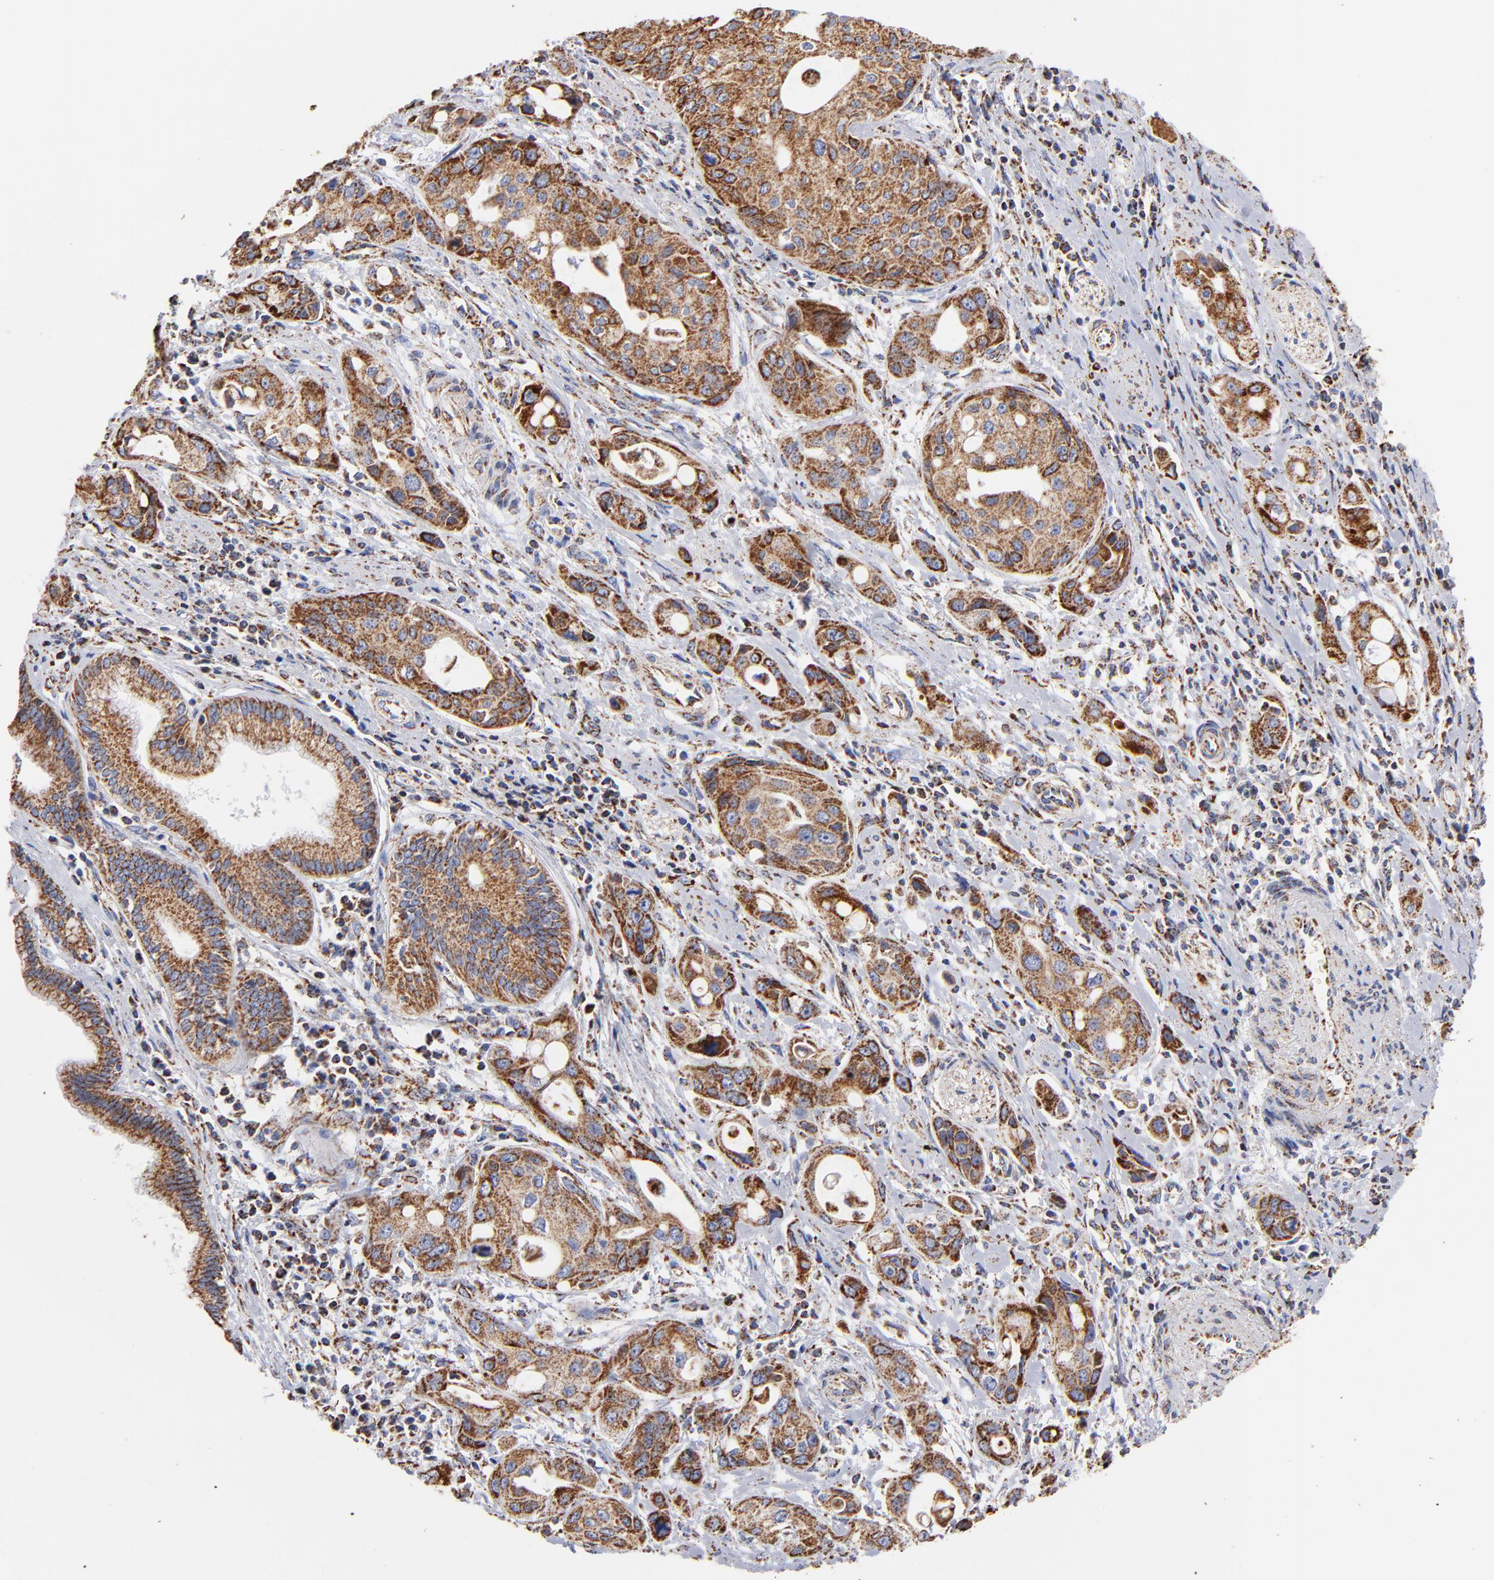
{"staining": {"intensity": "strong", "quantity": ">75%", "location": "cytoplasmic/membranous"}, "tissue": "pancreatic cancer", "cell_type": "Tumor cells", "image_type": "cancer", "snomed": [{"axis": "morphology", "description": "Adenocarcinoma, NOS"}, {"axis": "topography", "description": "Pancreas"}], "caption": "IHC of human adenocarcinoma (pancreatic) exhibits high levels of strong cytoplasmic/membranous staining in about >75% of tumor cells. The staining is performed using DAB (3,3'-diaminobenzidine) brown chromogen to label protein expression. The nuclei are counter-stained blue using hematoxylin.", "gene": "PHB1", "patient": {"sex": "female", "age": 60}}